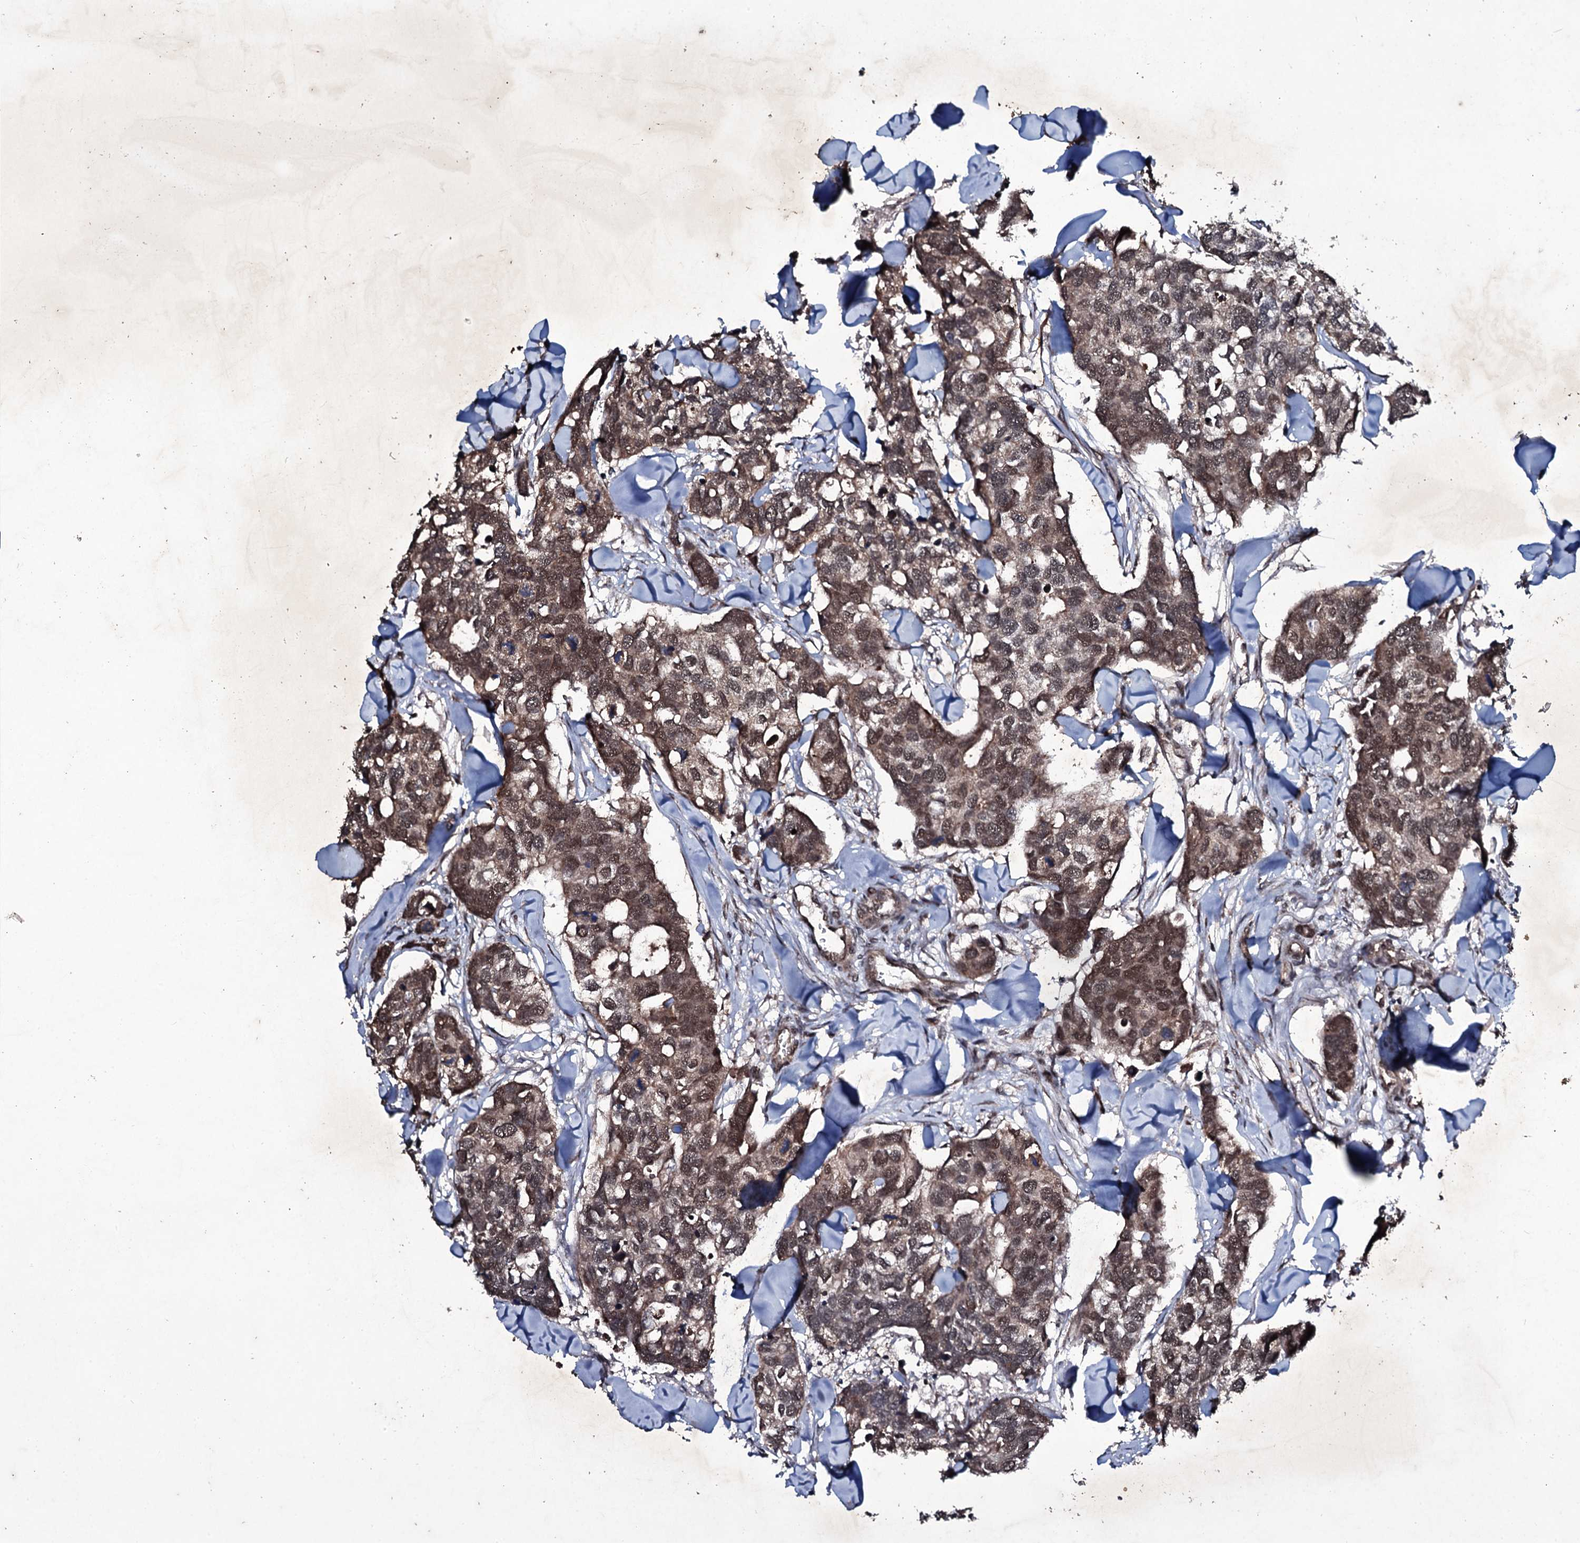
{"staining": {"intensity": "moderate", "quantity": ">75%", "location": "cytoplasmic/membranous,nuclear"}, "tissue": "breast cancer", "cell_type": "Tumor cells", "image_type": "cancer", "snomed": [{"axis": "morphology", "description": "Duct carcinoma"}, {"axis": "topography", "description": "Breast"}], "caption": "A medium amount of moderate cytoplasmic/membranous and nuclear expression is appreciated in approximately >75% of tumor cells in intraductal carcinoma (breast) tissue.", "gene": "MRPS31", "patient": {"sex": "female", "age": 83}}